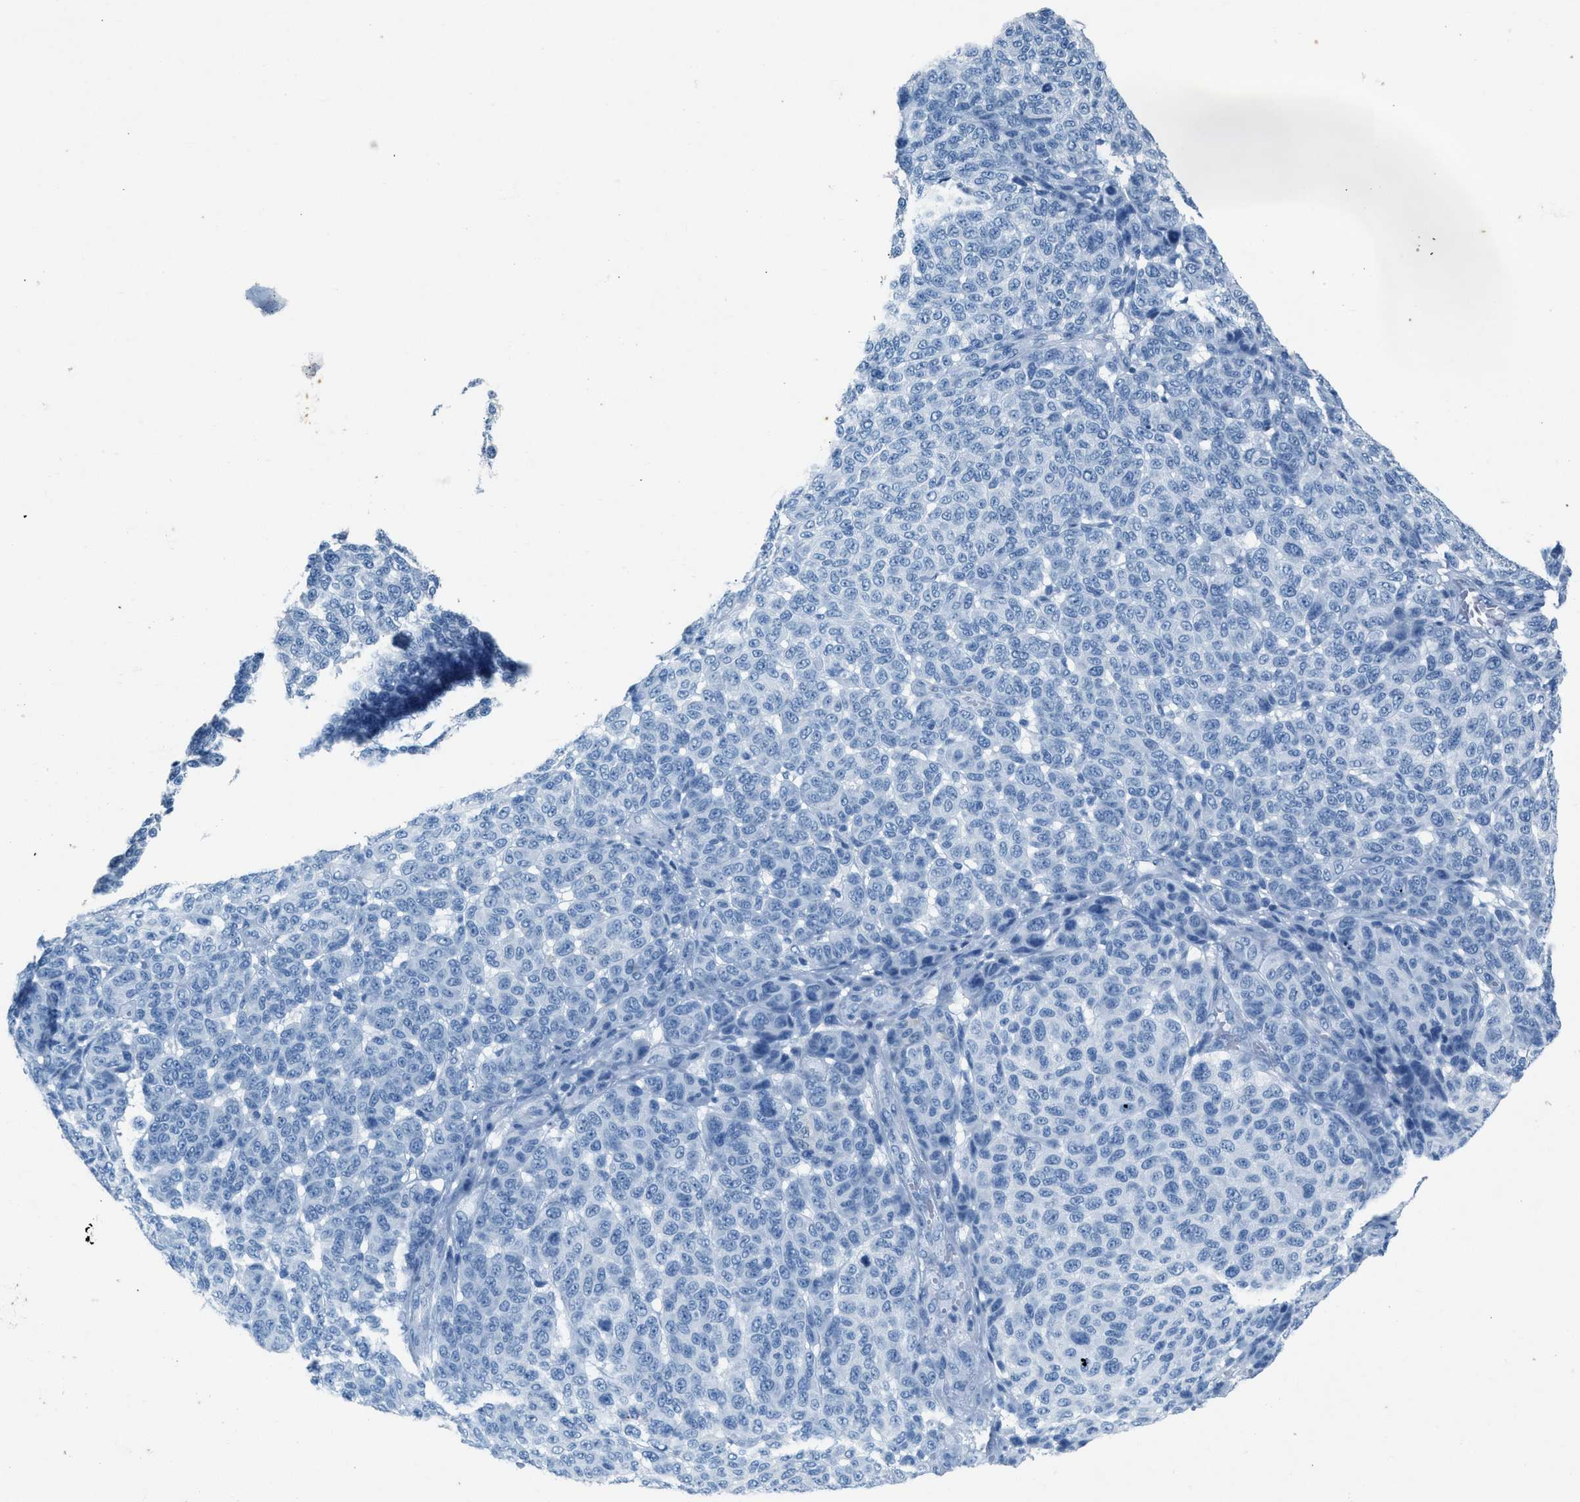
{"staining": {"intensity": "negative", "quantity": "none", "location": "none"}, "tissue": "melanoma", "cell_type": "Tumor cells", "image_type": "cancer", "snomed": [{"axis": "morphology", "description": "Malignant melanoma, NOS"}, {"axis": "topography", "description": "Skin"}], "caption": "An immunohistochemistry image of melanoma is shown. There is no staining in tumor cells of melanoma. Brightfield microscopy of immunohistochemistry stained with DAB (brown) and hematoxylin (blue), captured at high magnification.", "gene": "HHATL", "patient": {"sex": "male", "age": 59}}